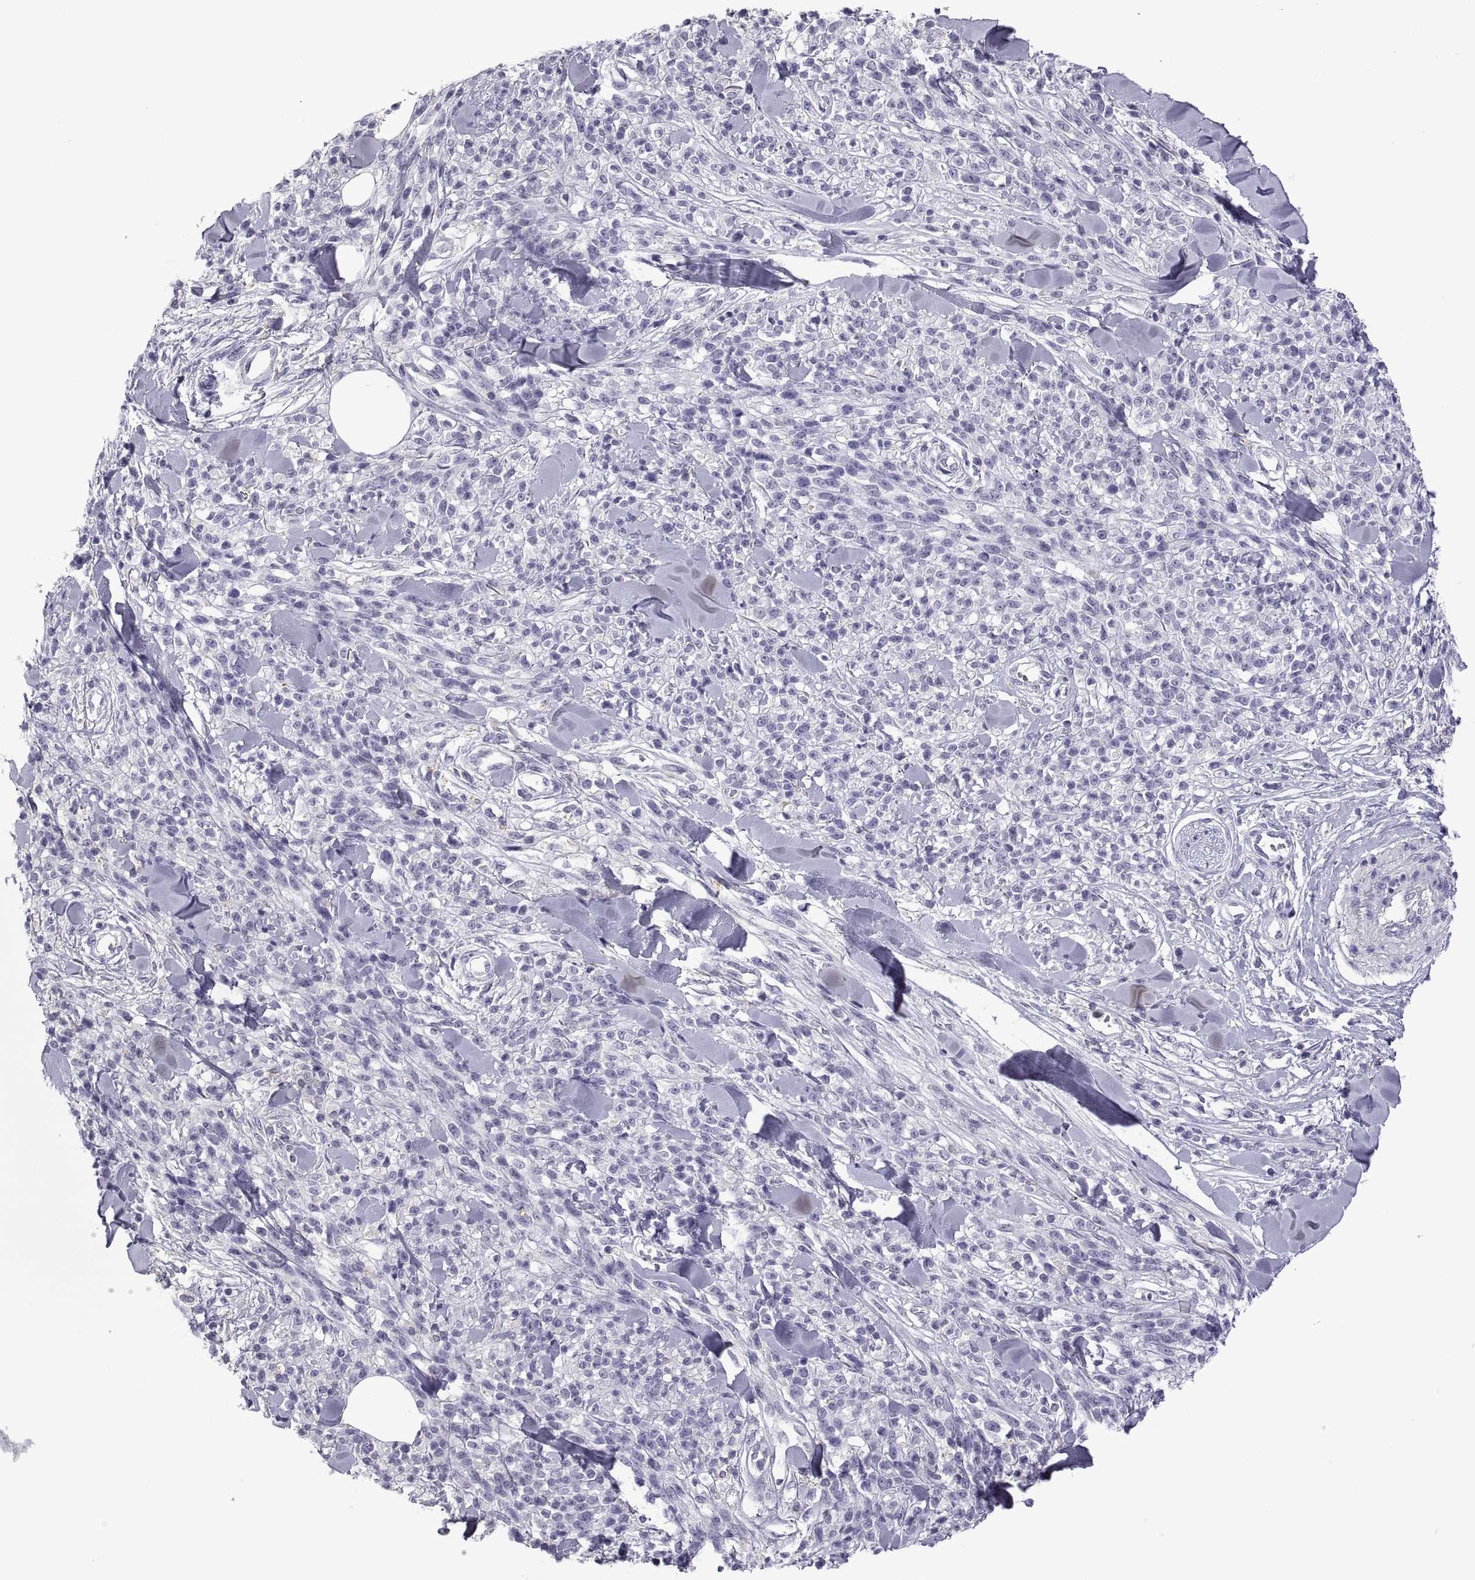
{"staining": {"intensity": "negative", "quantity": "none", "location": "none"}, "tissue": "melanoma", "cell_type": "Tumor cells", "image_type": "cancer", "snomed": [{"axis": "morphology", "description": "Malignant melanoma, NOS"}, {"axis": "topography", "description": "Skin"}, {"axis": "topography", "description": "Skin of trunk"}], "caption": "Melanoma was stained to show a protein in brown. There is no significant expression in tumor cells. (IHC, brightfield microscopy, high magnification).", "gene": "RGS19", "patient": {"sex": "male", "age": 74}}